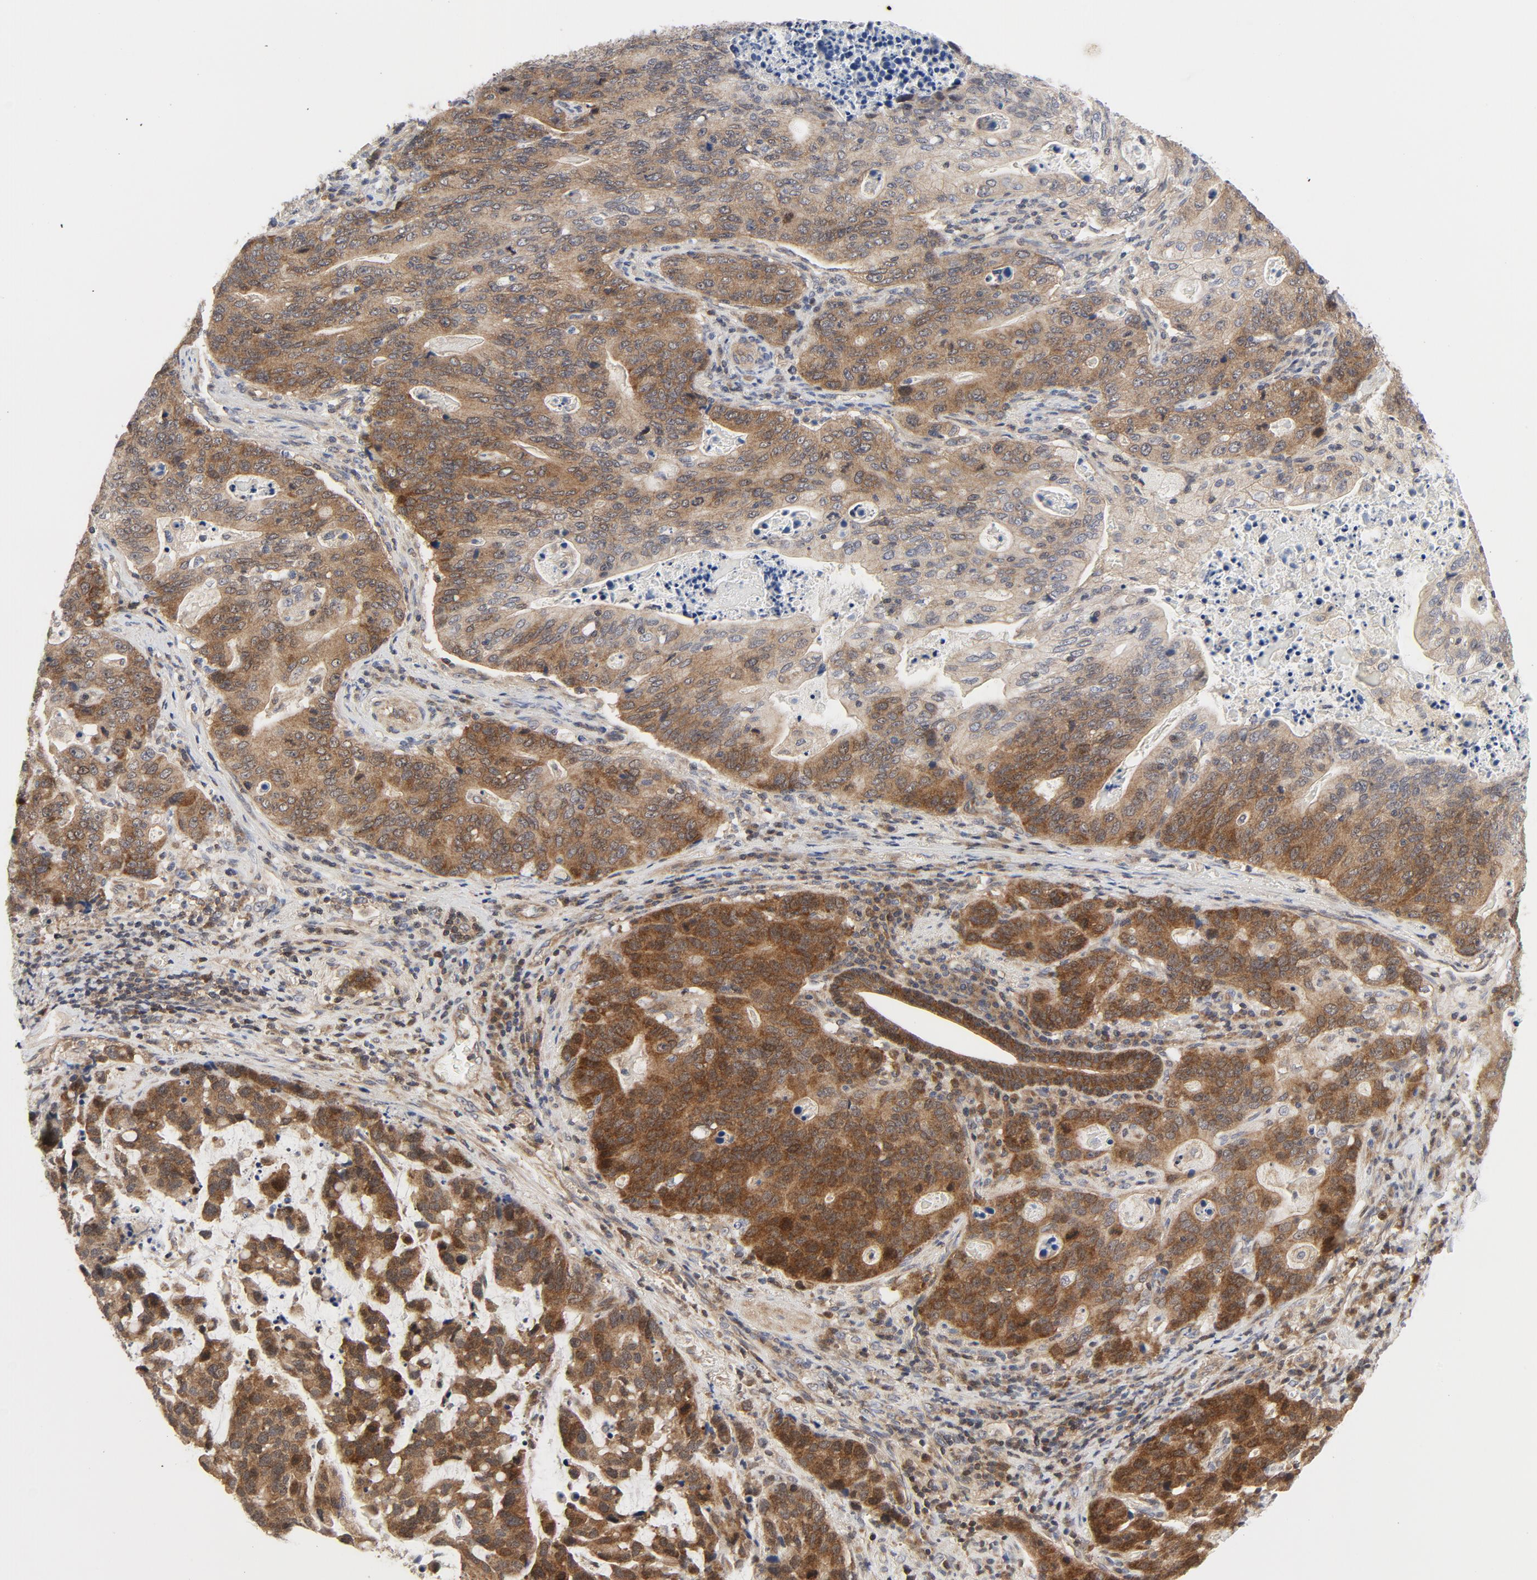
{"staining": {"intensity": "moderate", "quantity": ">75%", "location": "cytoplasmic/membranous"}, "tissue": "stomach cancer", "cell_type": "Tumor cells", "image_type": "cancer", "snomed": [{"axis": "morphology", "description": "Adenocarcinoma, NOS"}, {"axis": "topography", "description": "Esophagus"}, {"axis": "topography", "description": "Stomach"}], "caption": "Stomach adenocarcinoma stained with a brown dye reveals moderate cytoplasmic/membranous positive expression in about >75% of tumor cells.", "gene": "MAP2K7", "patient": {"sex": "male", "age": 74}}